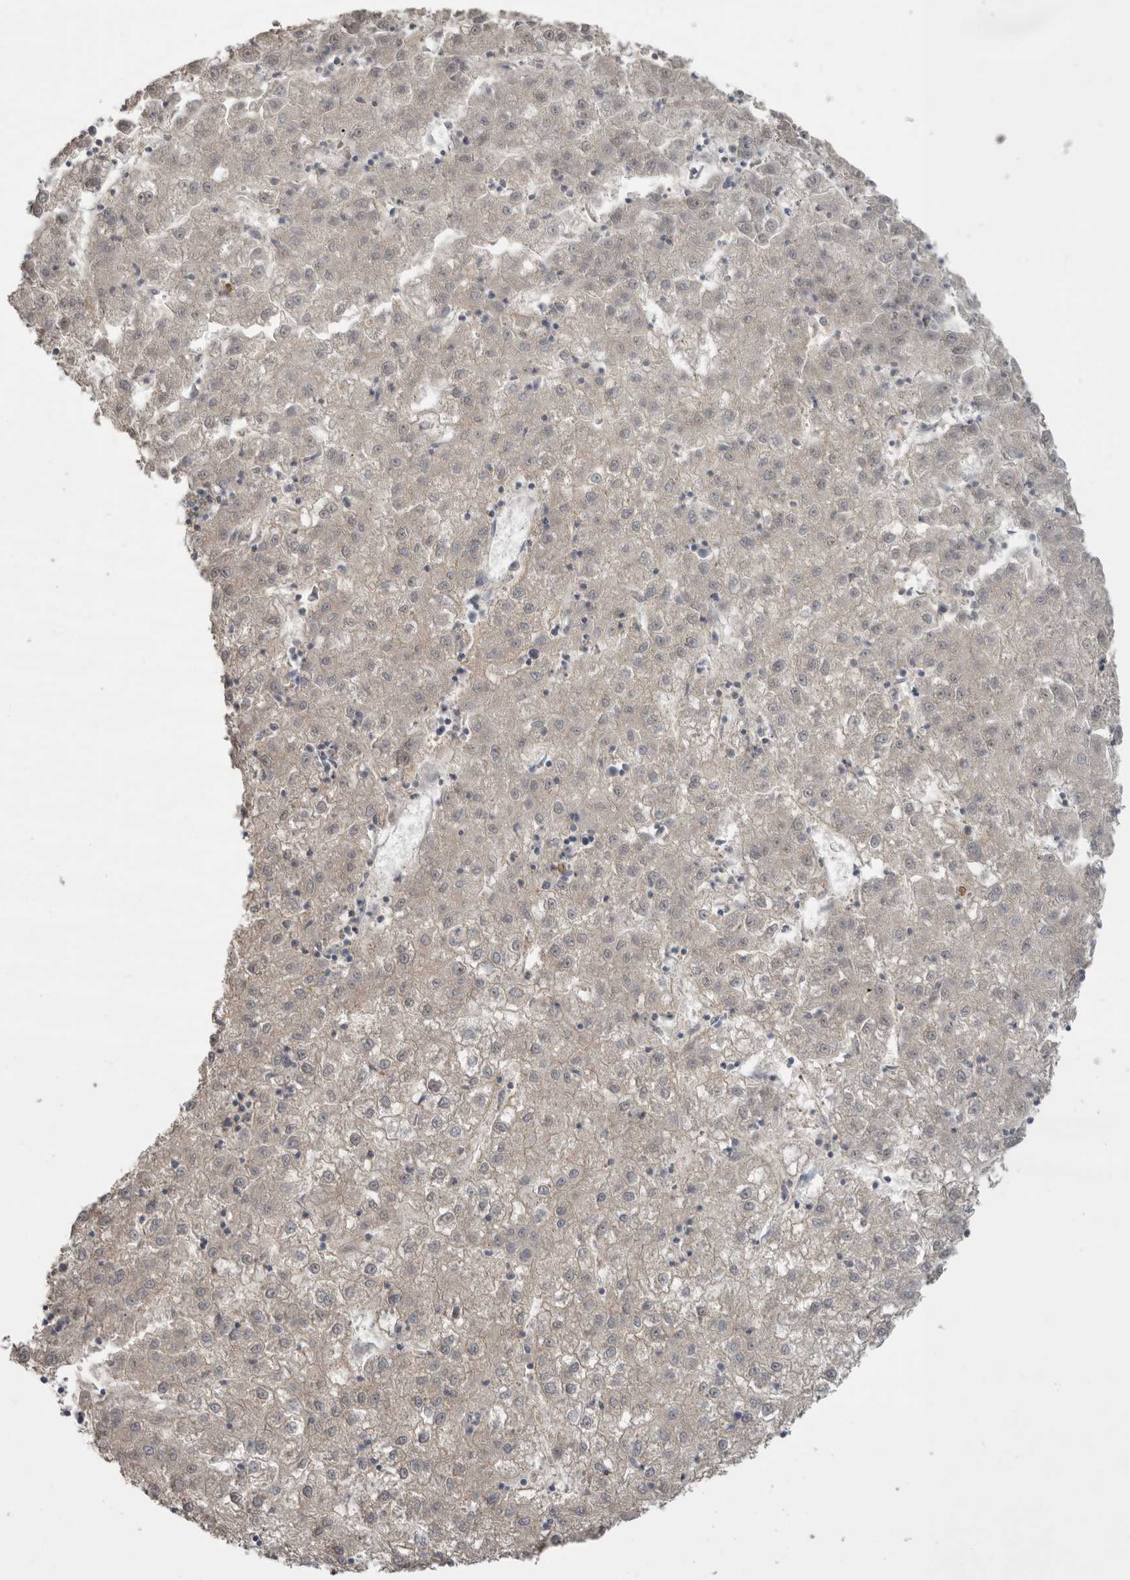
{"staining": {"intensity": "negative", "quantity": "none", "location": "none"}, "tissue": "liver cancer", "cell_type": "Tumor cells", "image_type": "cancer", "snomed": [{"axis": "morphology", "description": "Carcinoma, Hepatocellular, NOS"}, {"axis": "topography", "description": "Liver"}], "caption": "Hepatocellular carcinoma (liver) was stained to show a protein in brown. There is no significant positivity in tumor cells.", "gene": "KLK5", "patient": {"sex": "male", "age": 72}}